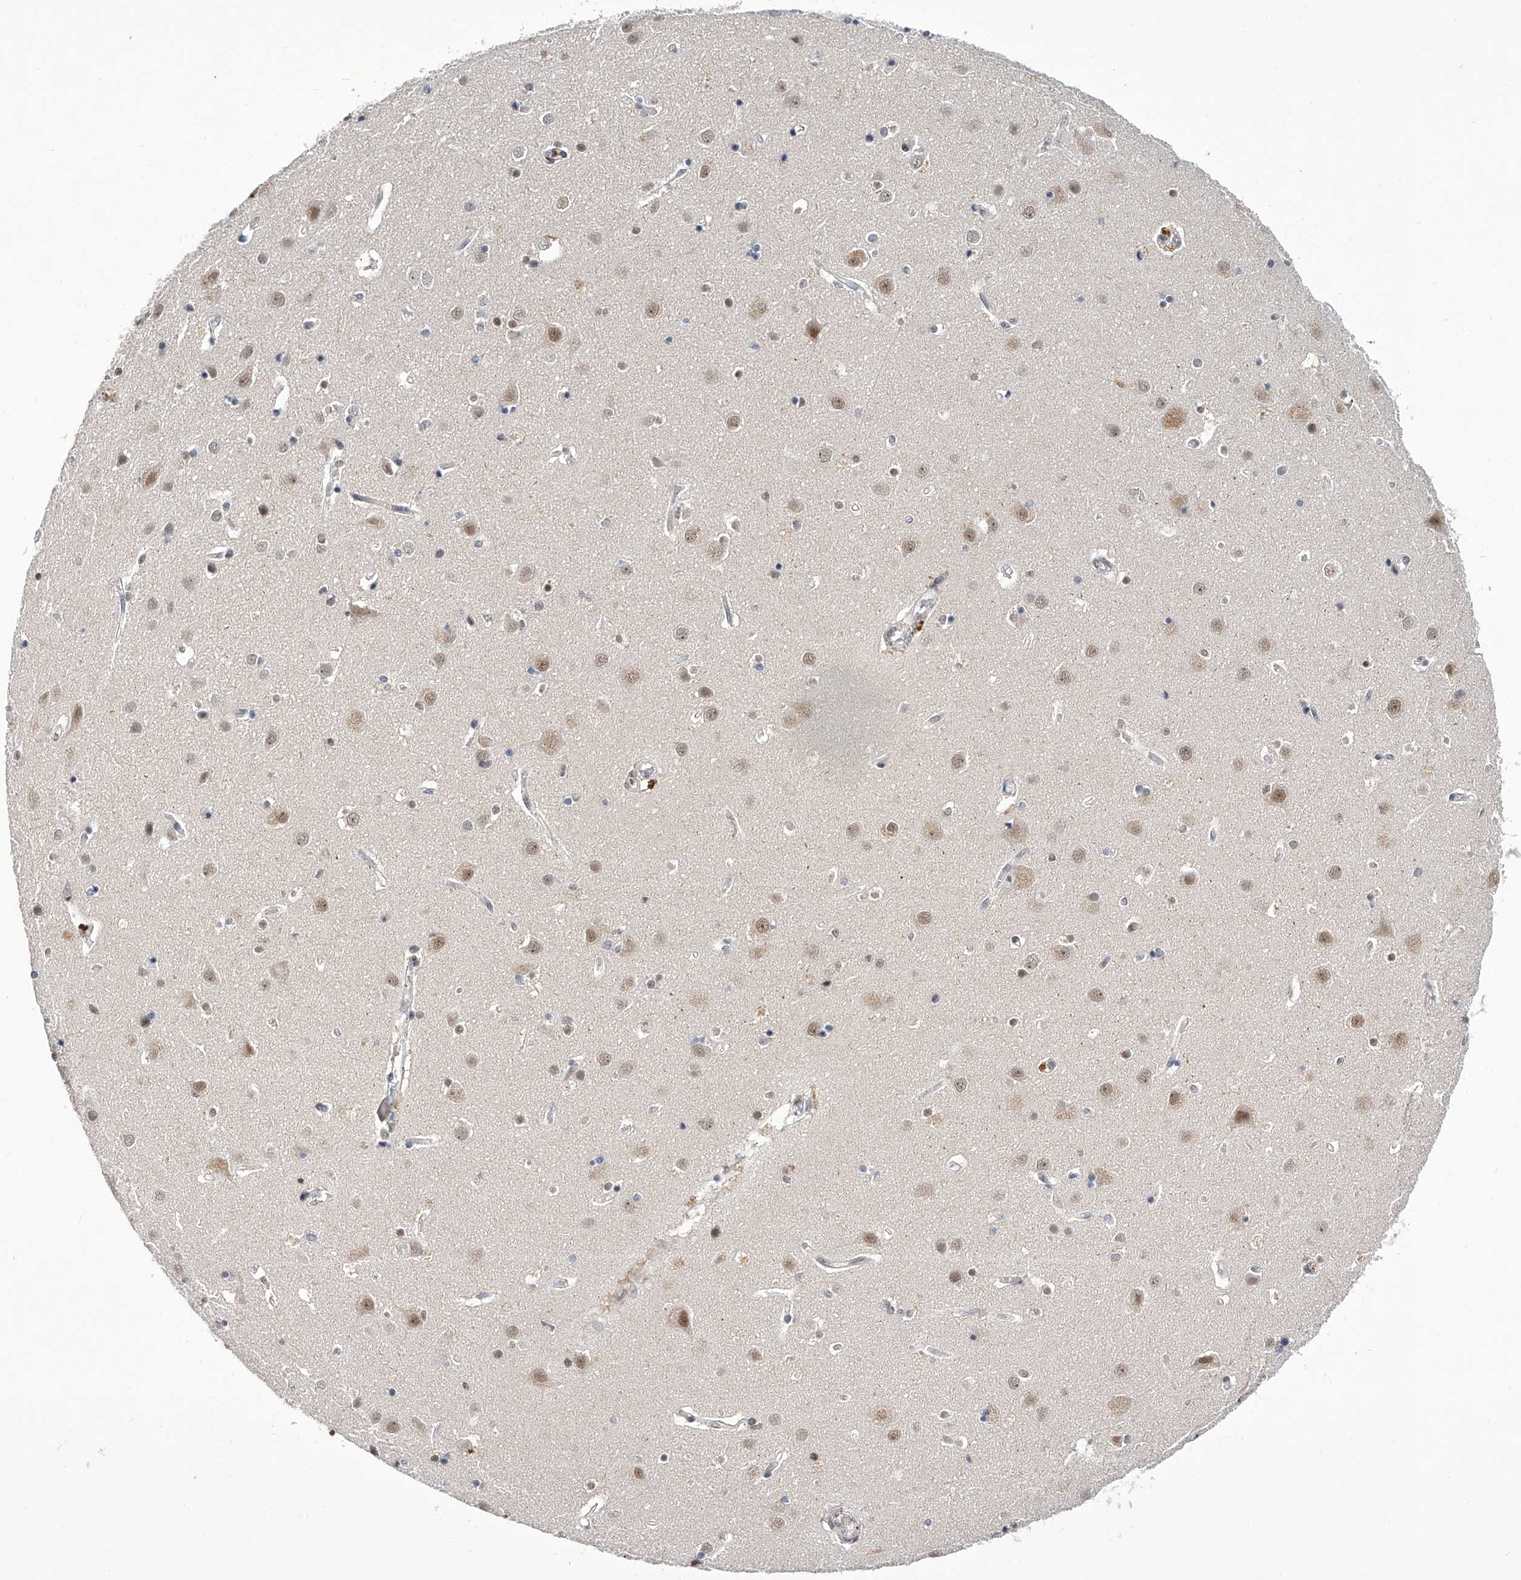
{"staining": {"intensity": "negative", "quantity": "none", "location": "none"}, "tissue": "cerebral cortex", "cell_type": "Endothelial cells", "image_type": "normal", "snomed": [{"axis": "morphology", "description": "Normal tissue, NOS"}, {"axis": "topography", "description": "Cerebral cortex"}], "caption": "The histopathology image demonstrates no significant expression in endothelial cells of cerebral cortex.", "gene": "RAD54L", "patient": {"sex": "male", "age": 54}}